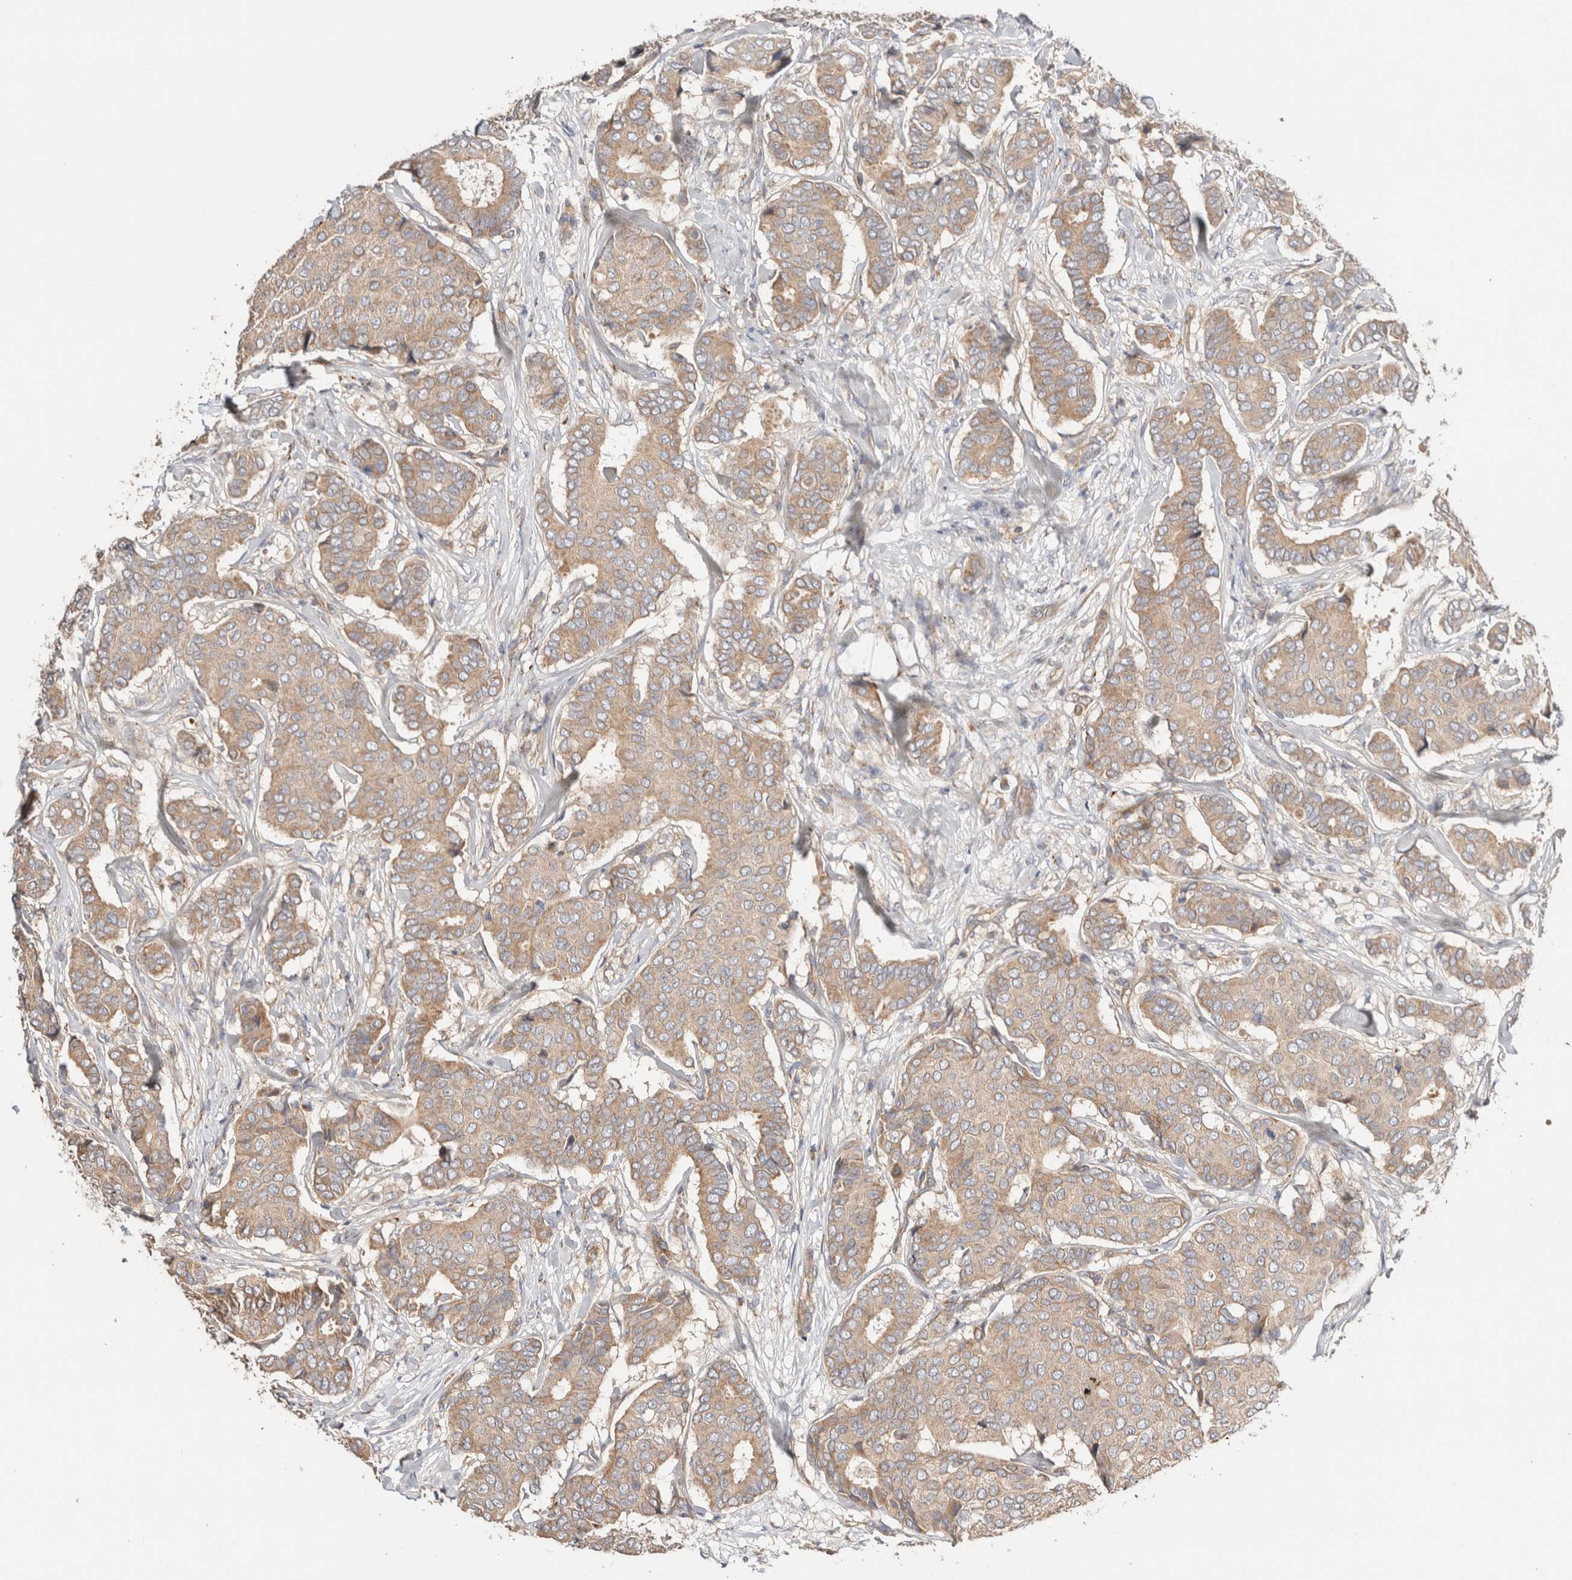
{"staining": {"intensity": "weak", "quantity": ">75%", "location": "cytoplasmic/membranous"}, "tissue": "breast cancer", "cell_type": "Tumor cells", "image_type": "cancer", "snomed": [{"axis": "morphology", "description": "Duct carcinoma"}, {"axis": "topography", "description": "Breast"}], "caption": "Brown immunohistochemical staining in breast cancer (intraductal carcinoma) exhibits weak cytoplasmic/membranous positivity in approximately >75% of tumor cells.", "gene": "B3GNTL1", "patient": {"sex": "female", "age": 75}}